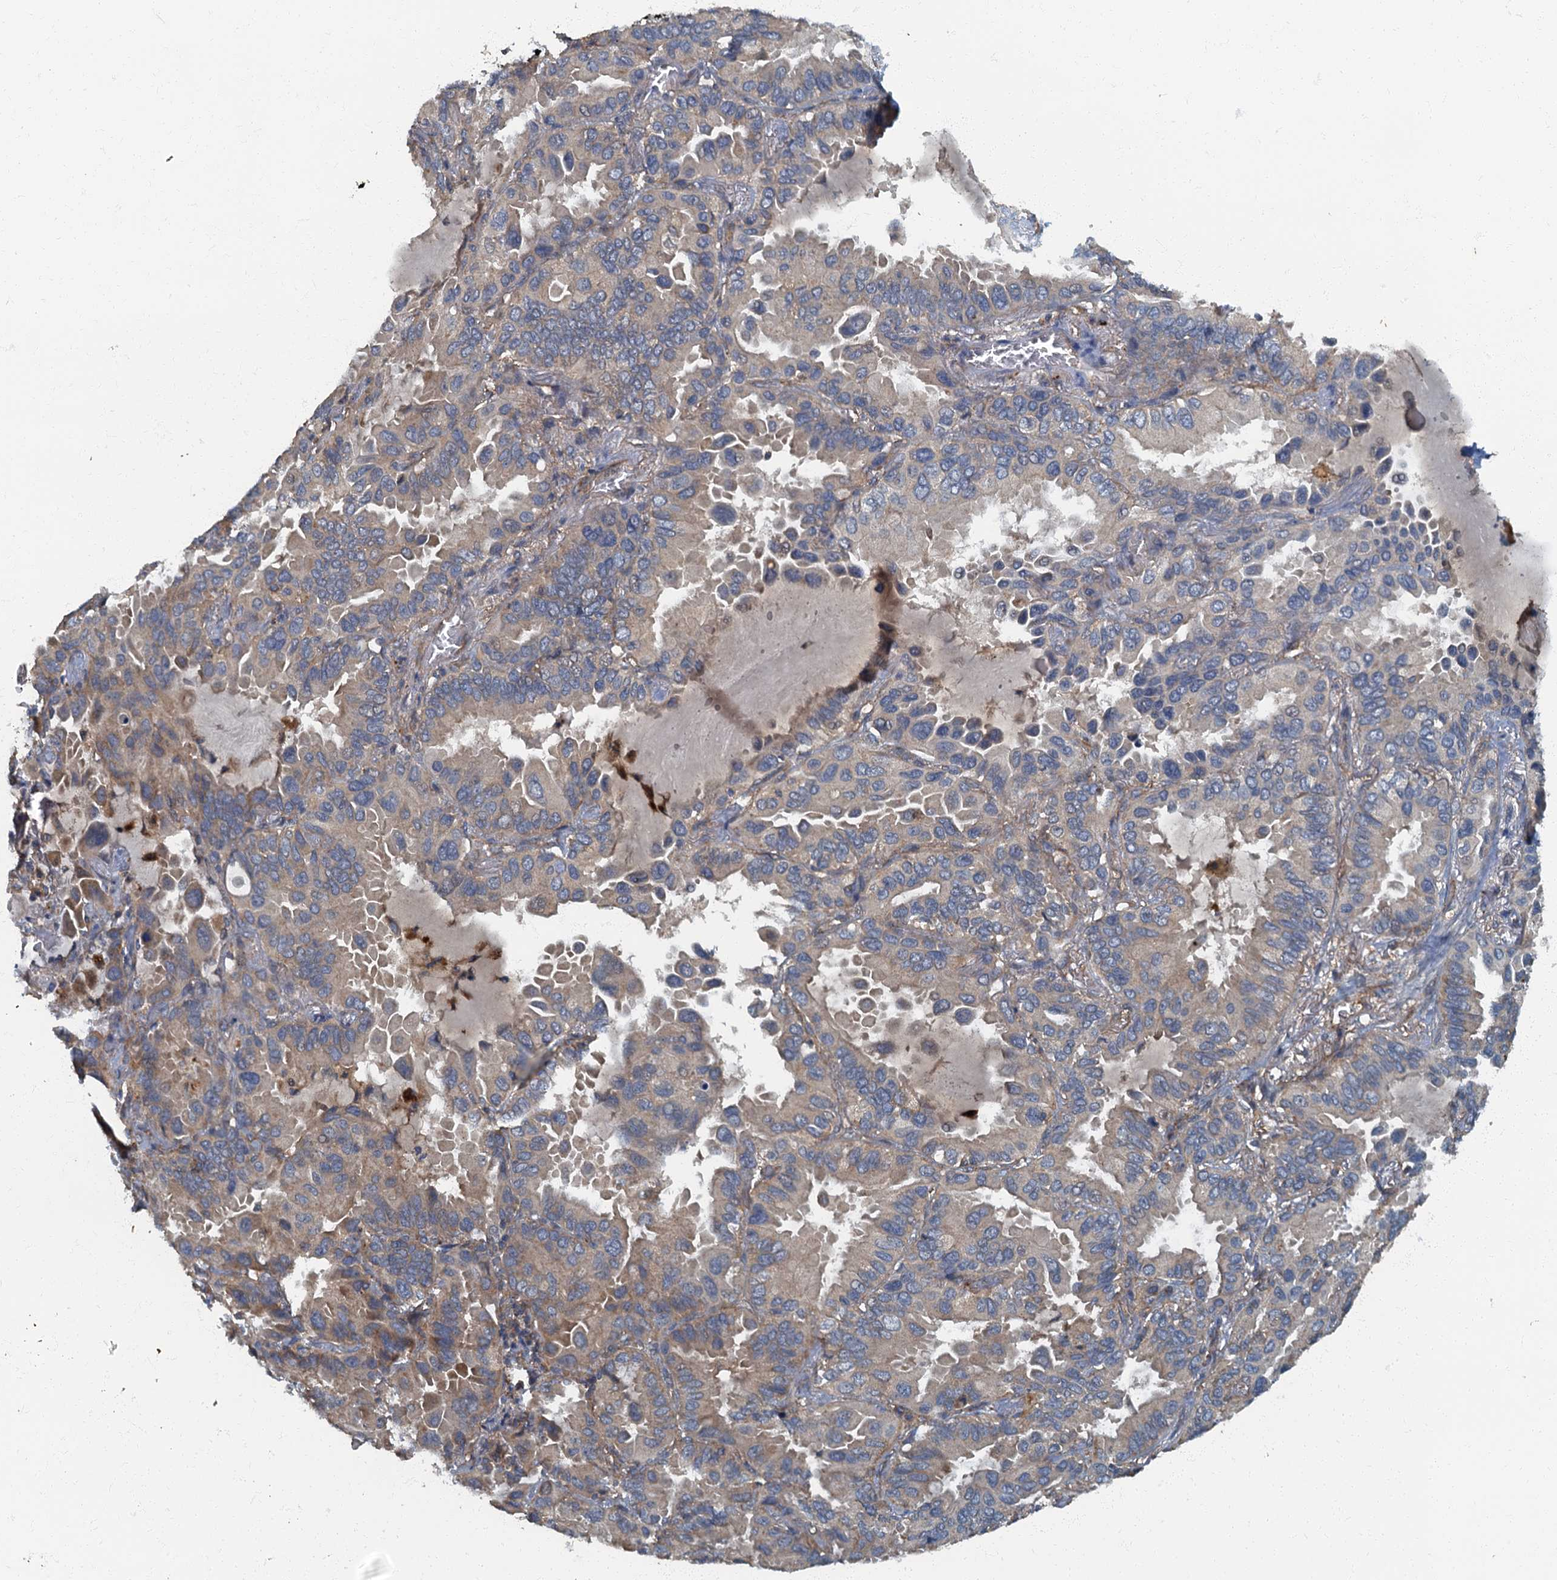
{"staining": {"intensity": "weak", "quantity": "25%-75%", "location": "cytoplasmic/membranous"}, "tissue": "lung cancer", "cell_type": "Tumor cells", "image_type": "cancer", "snomed": [{"axis": "morphology", "description": "Adenocarcinoma, NOS"}, {"axis": "topography", "description": "Lung"}], "caption": "Human adenocarcinoma (lung) stained for a protein (brown) reveals weak cytoplasmic/membranous positive positivity in about 25%-75% of tumor cells.", "gene": "ARL11", "patient": {"sex": "male", "age": 64}}